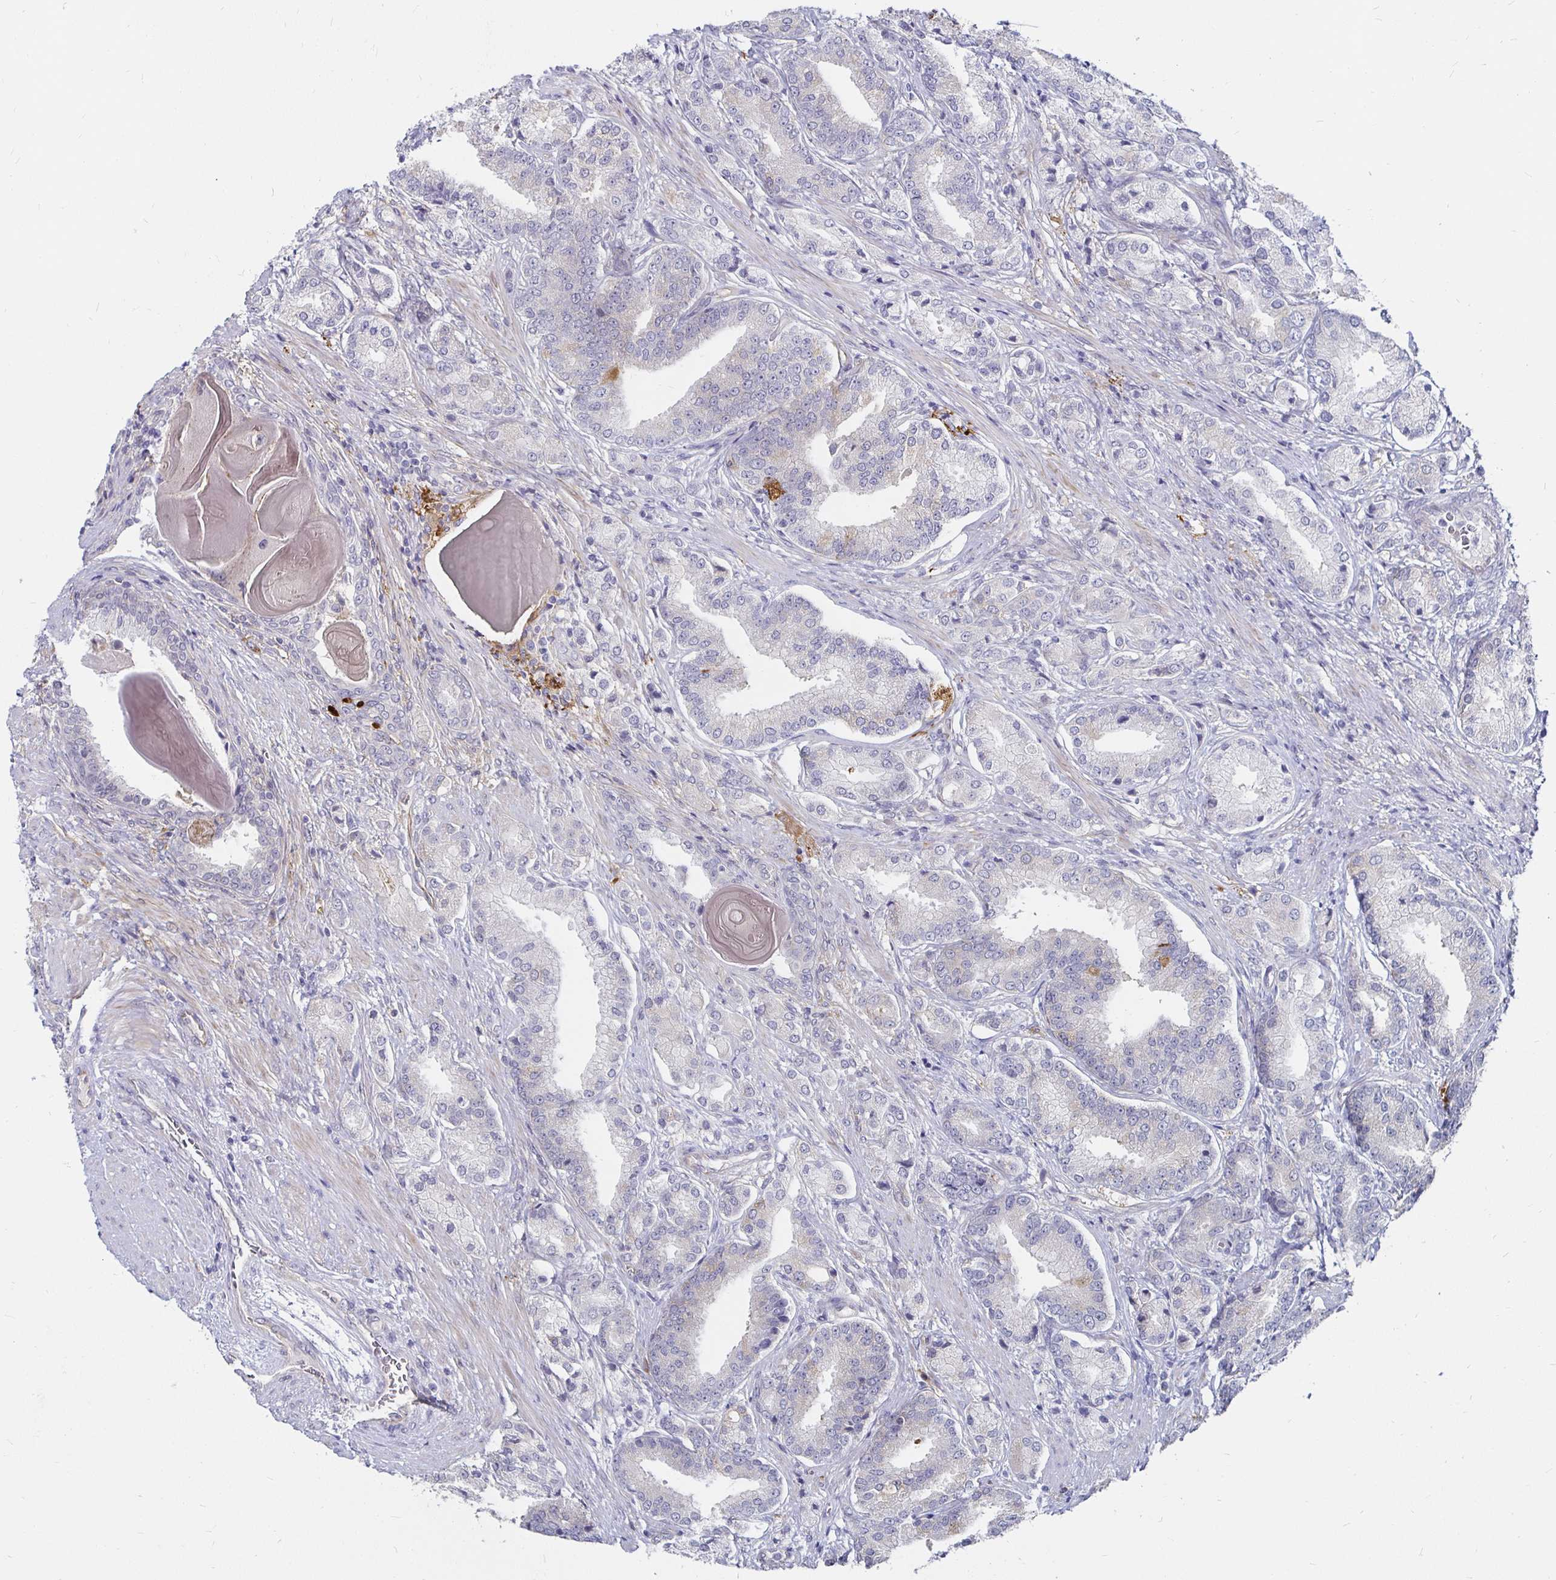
{"staining": {"intensity": "negative", "quantity": "none", "location": "none"}, "tissue": "prostate cancer", "cell_type": "Tumor cells", "image_type": "cancer", "snomed": [{"axis": "morphology", "description": "Adenocarcinoma, High grade"}, {"axis": "topography", "description": "Prostate and seminal vesicle, NOS"}], "caption": "Adenocarcinoma (high-grade) (prostate) was stained to show a protein in brown. There is no significant positivity in tumor cells.", "gene": "CCDC85A", "patient": {"sex": "male", "age": 61}}